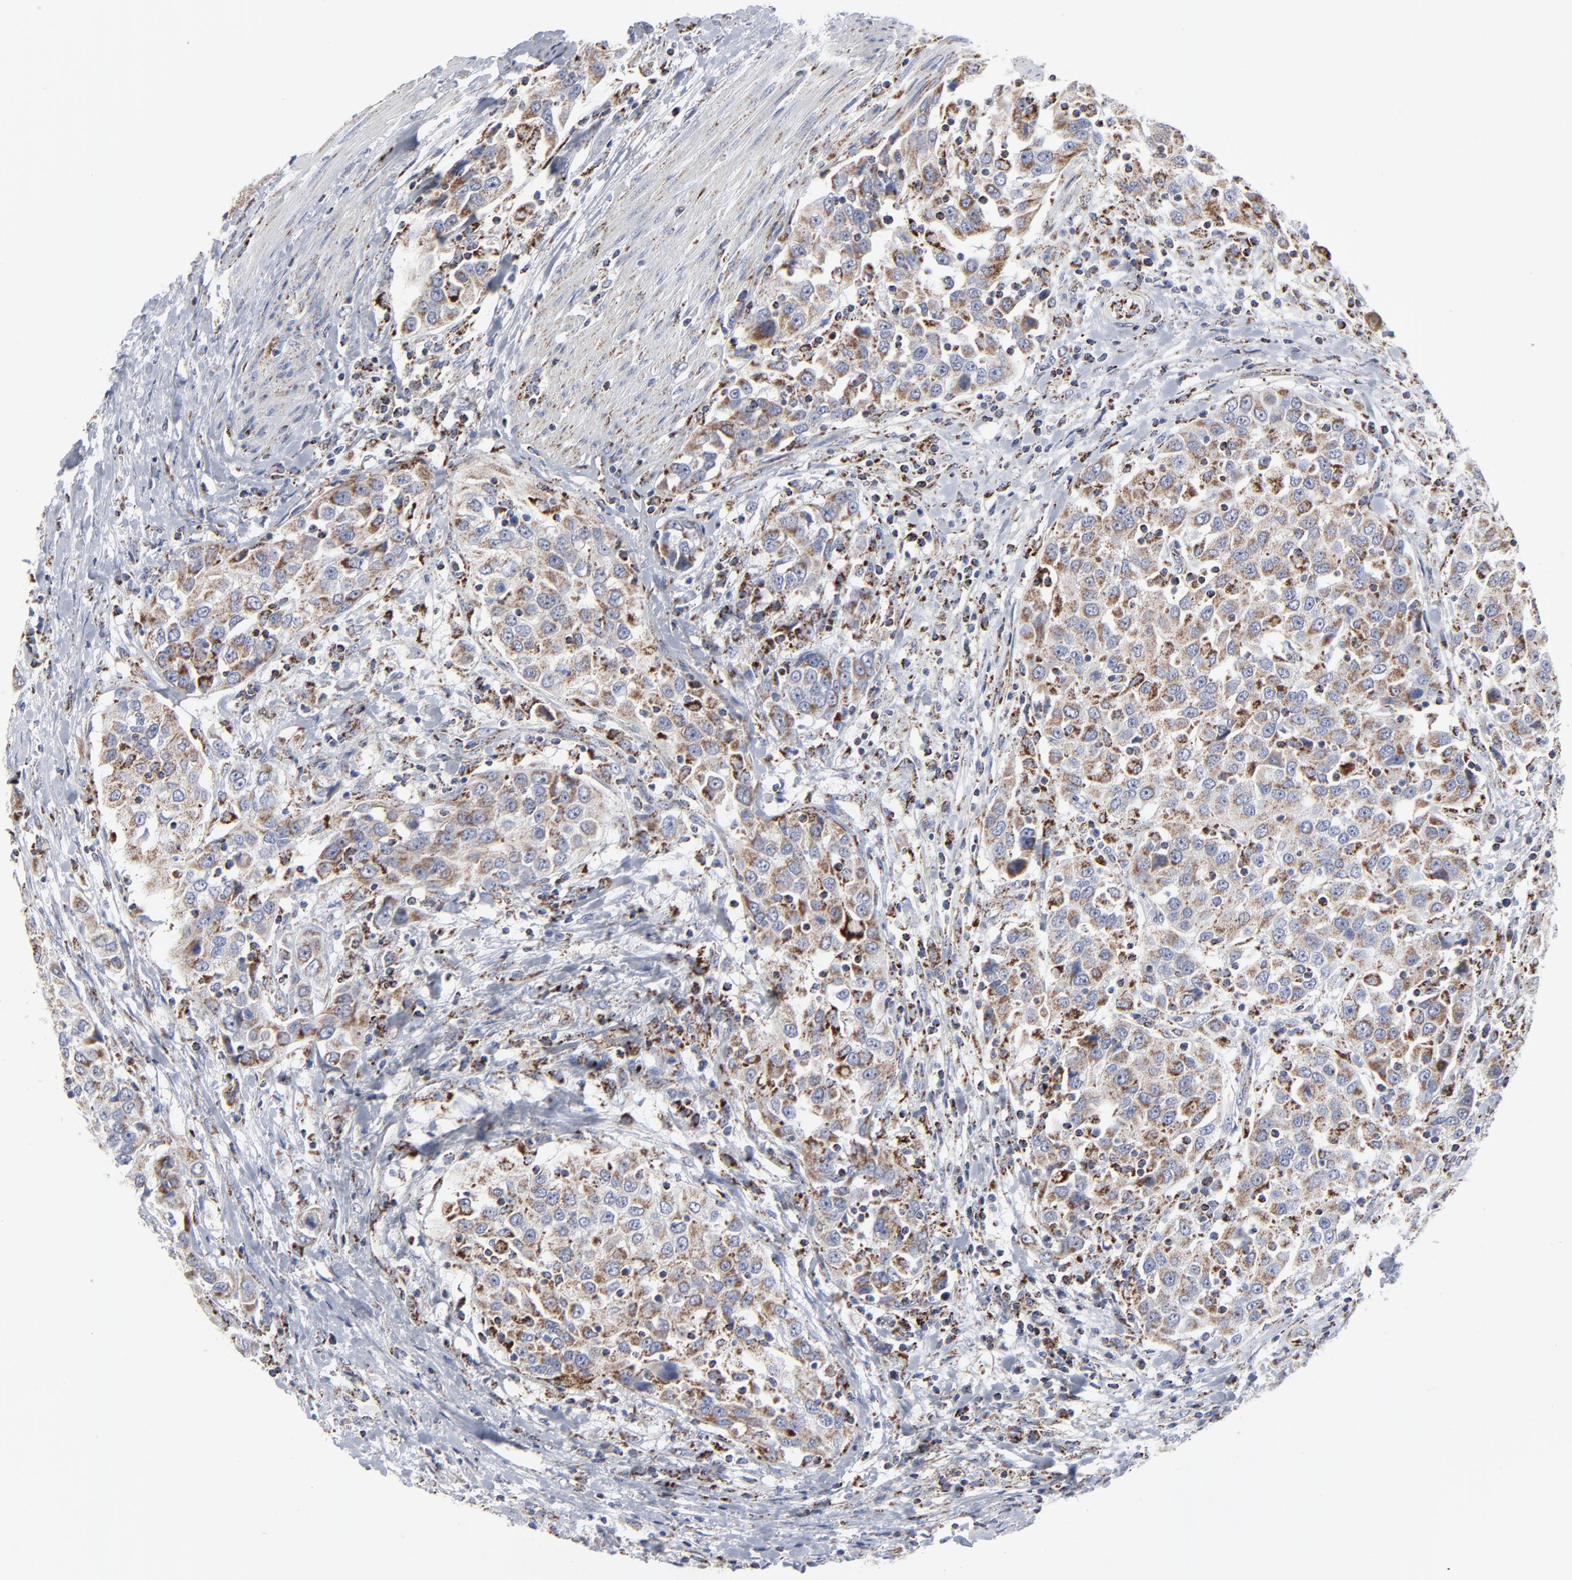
{"staining": {"intensity": "moderate", "quantity": "25%-75%", "location": "cytoplasmic/membranous"}, "tissue": "urothelial cancer", "cell_type": "Tumor cells", "image_type": "cancer", "snomed": [{"axis": "morphology", "description": "Urothelial carcinoma, High grade"}, {"axis": "topography", "description": "Urinary bladder"}], "caption": "Protein expression analysis of human urothelial cancer reveals moderate cytoplasmic/membranous positivity in about 25%-75% of tumor cells. (brown staining indicates protein expression, while blue staining denotes nuclei).", "gene": "TXNRD2", "patient": {"sex": "female", "age": 80}}